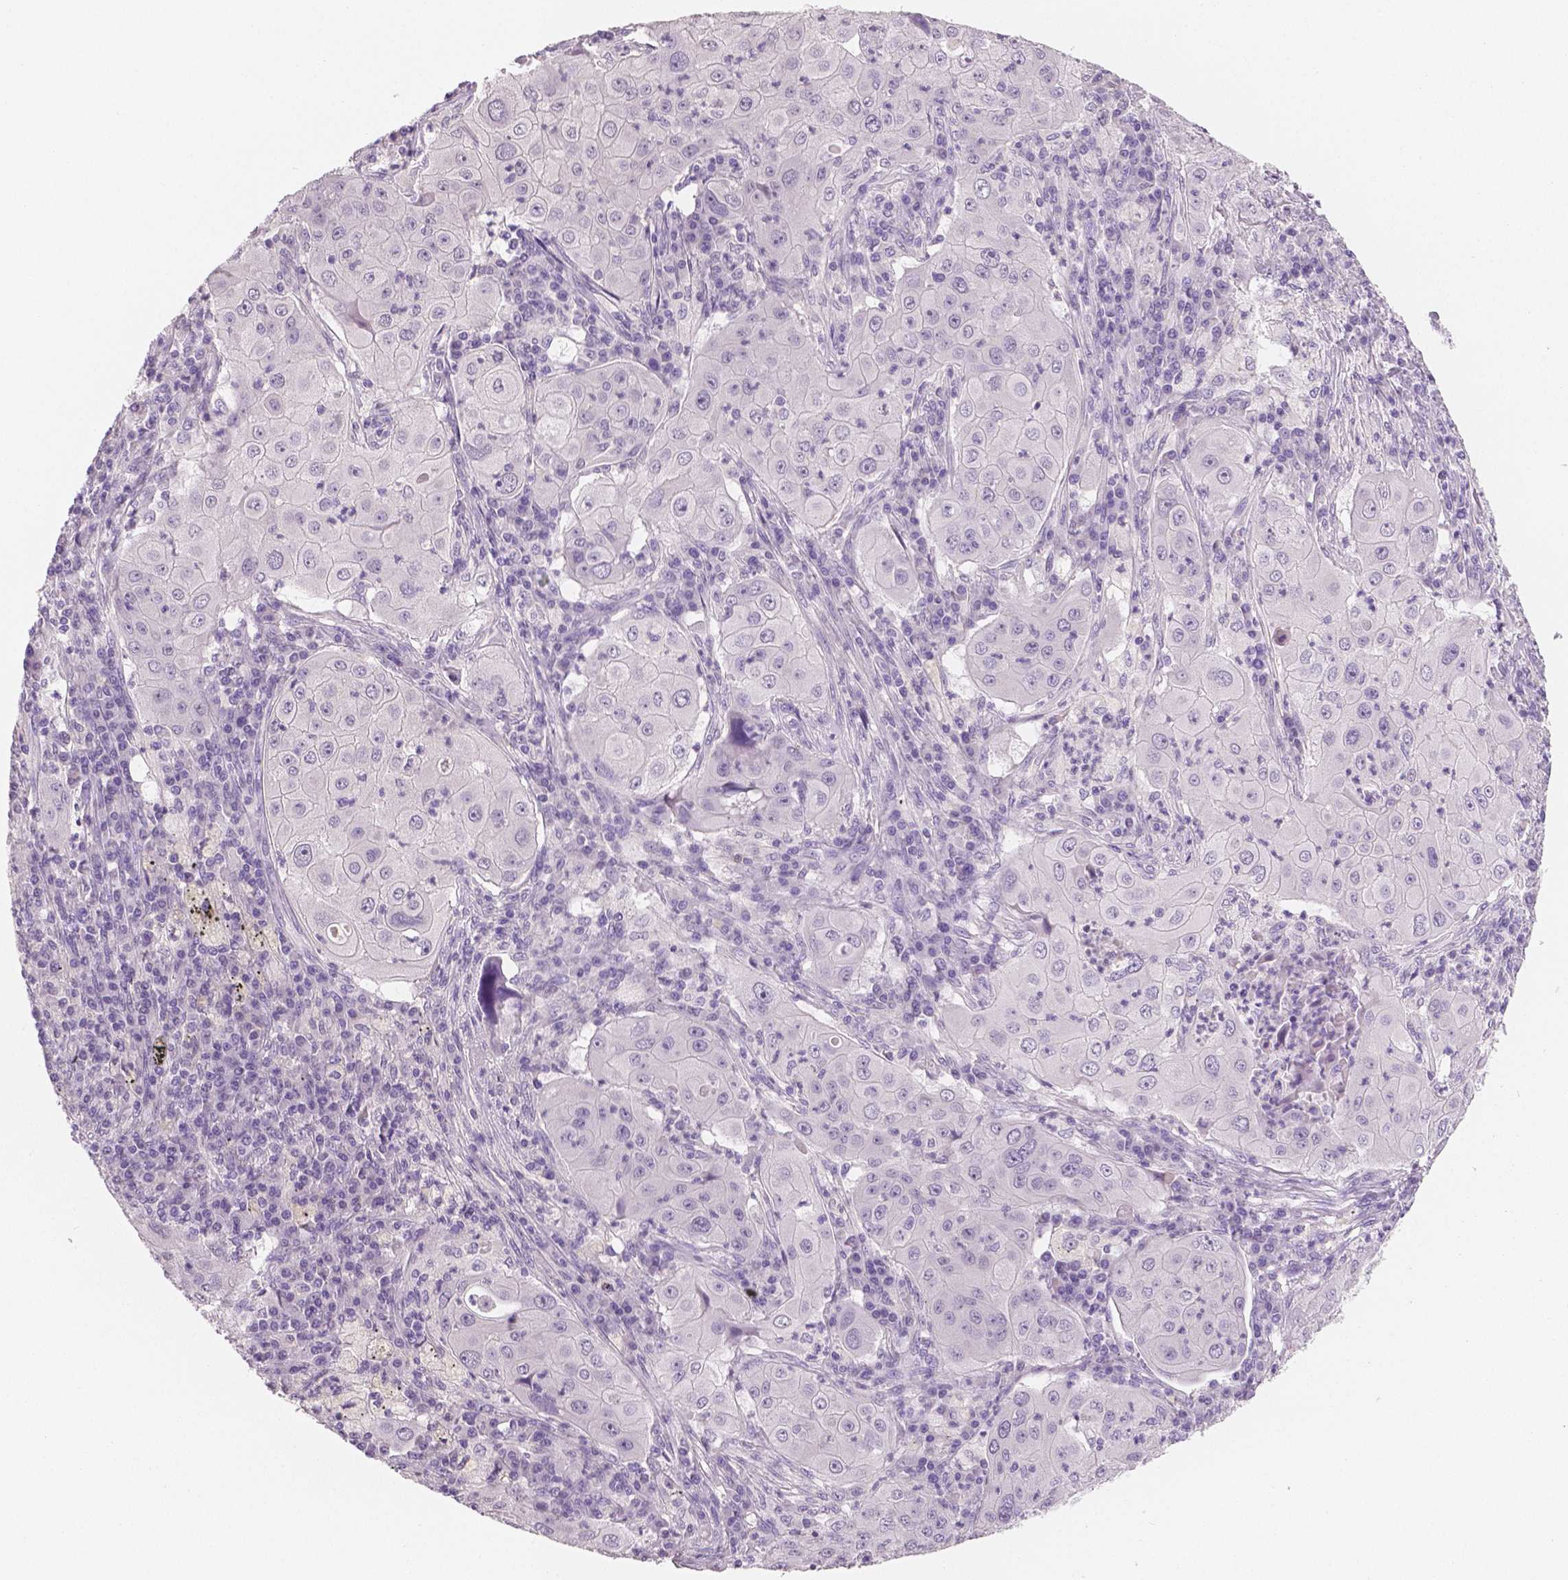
{"staining": {"intensity": "negative", "quantity": "none", "location": "none"}, "tissue": "lung cancer", "cell_type": "Tumor cells", "image_type": "cancer", "snomed": [{"axis": "morphology", "description": "Squamous cell carcinoma, NOS"}, {"axis": "topography", "description": "Lung"}], "caption": "Lung cancer was stained to show a protein in brown. There is no significant staining in tumor cells. (DAB immunohistochemistry visualized using brightfield microscopy, high magnification).", "gene": "TSPAN7", "patient": {"sex": "female", "age": 59}}